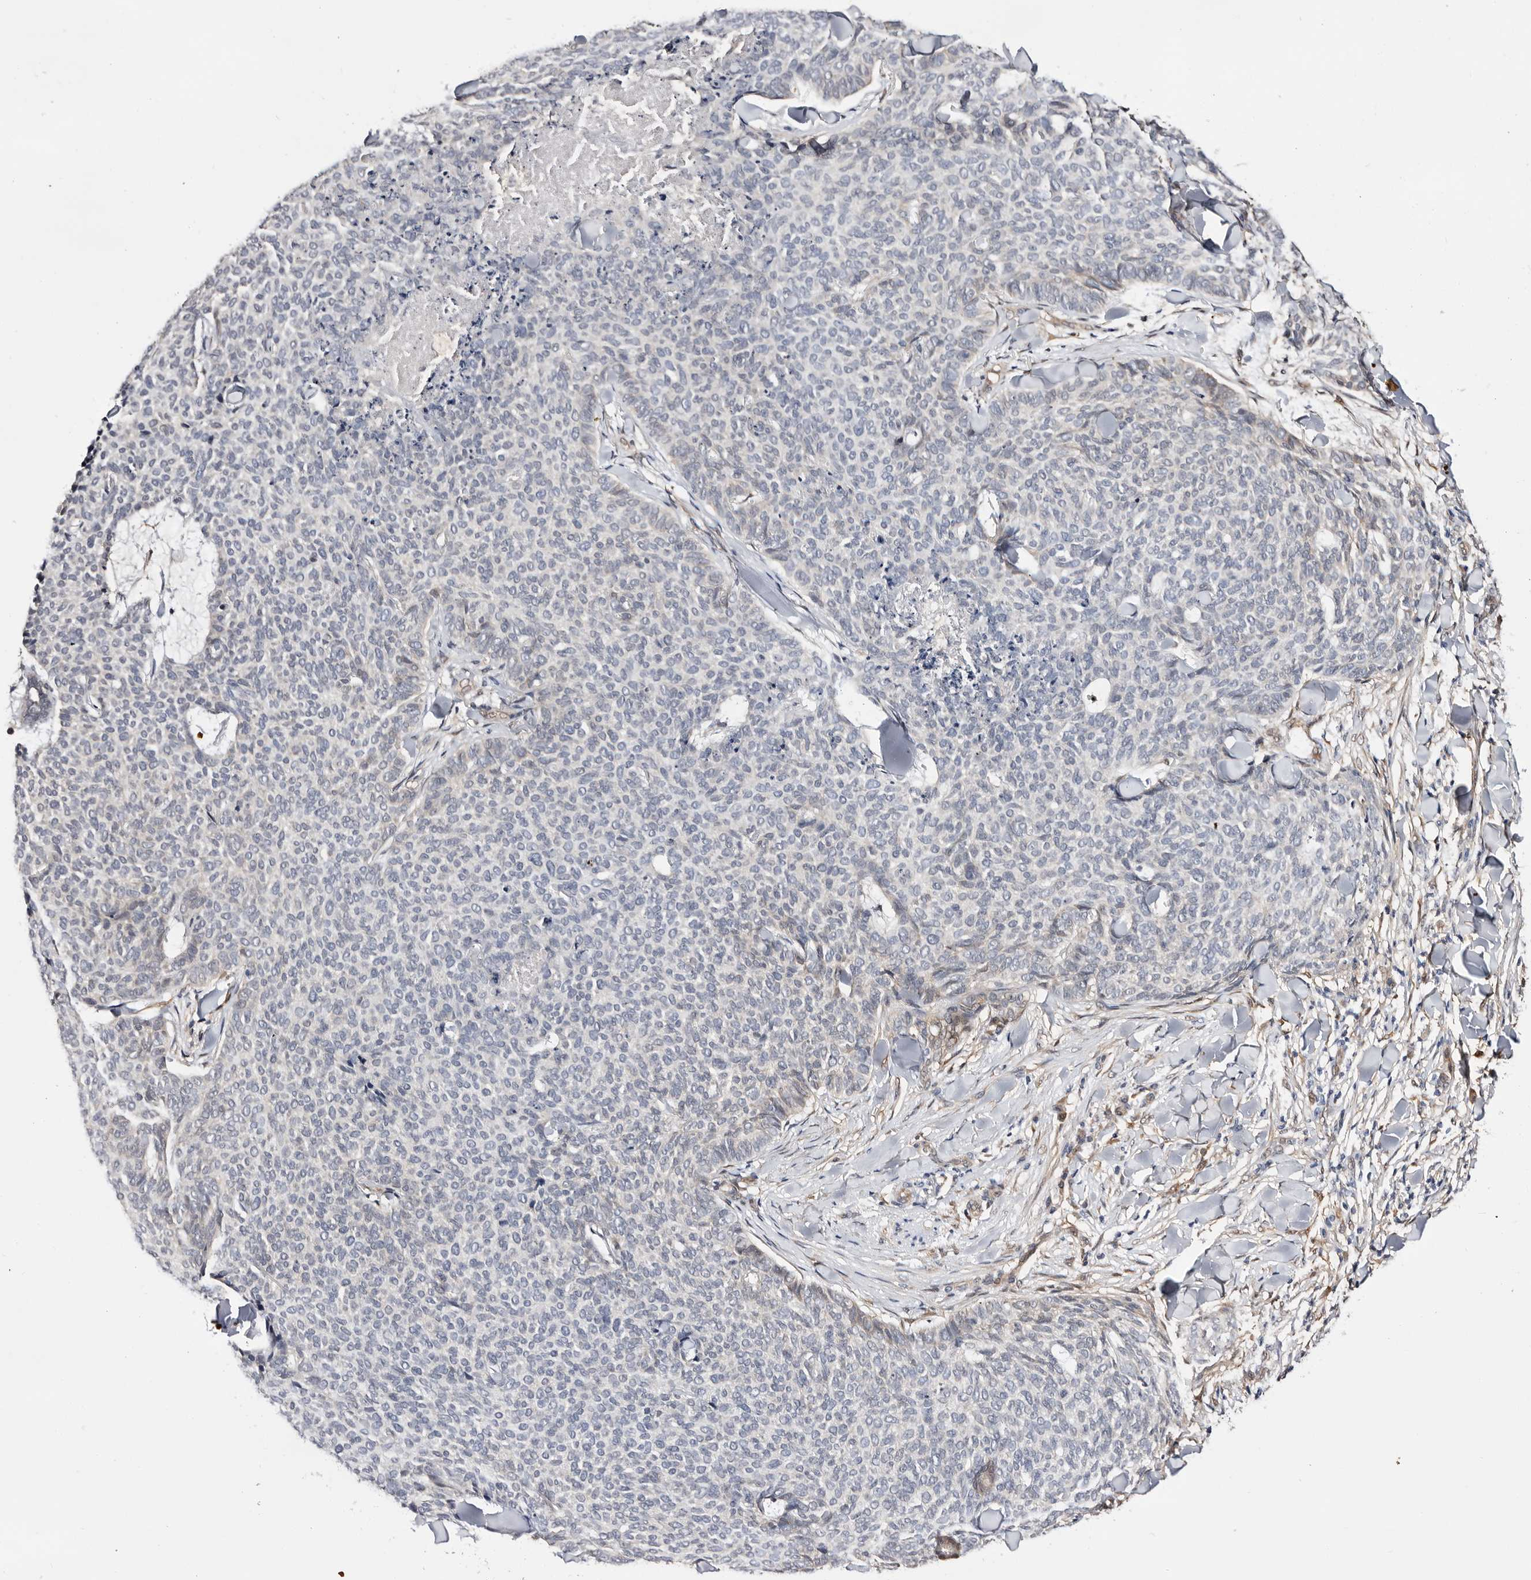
{"staining": {"intensity": "negative", "quantity": "none", "location": "none"}, "tissue": "skin cancer", "cell_type": "Tumor cells", "image_type": "cancer", "snomed": [{"axis": "morphology", "description": "Normal tissue, NOS"}, {"axis": "morphology", "description": "Basal cell carcinoma"}, {"axis": "topography", "description": "Skin"}], "caption": "Tumor cells show no significant protein positivity in skin basal cell carcinoma. Brightfield microscopy of IHC stained with DAB (3,3'-diaminobenzidine) (brown) and hematoxylin (blue), captured at high magnification.", "gene": "TP53I3", "patient": {"sex": "male", "age": 50}}